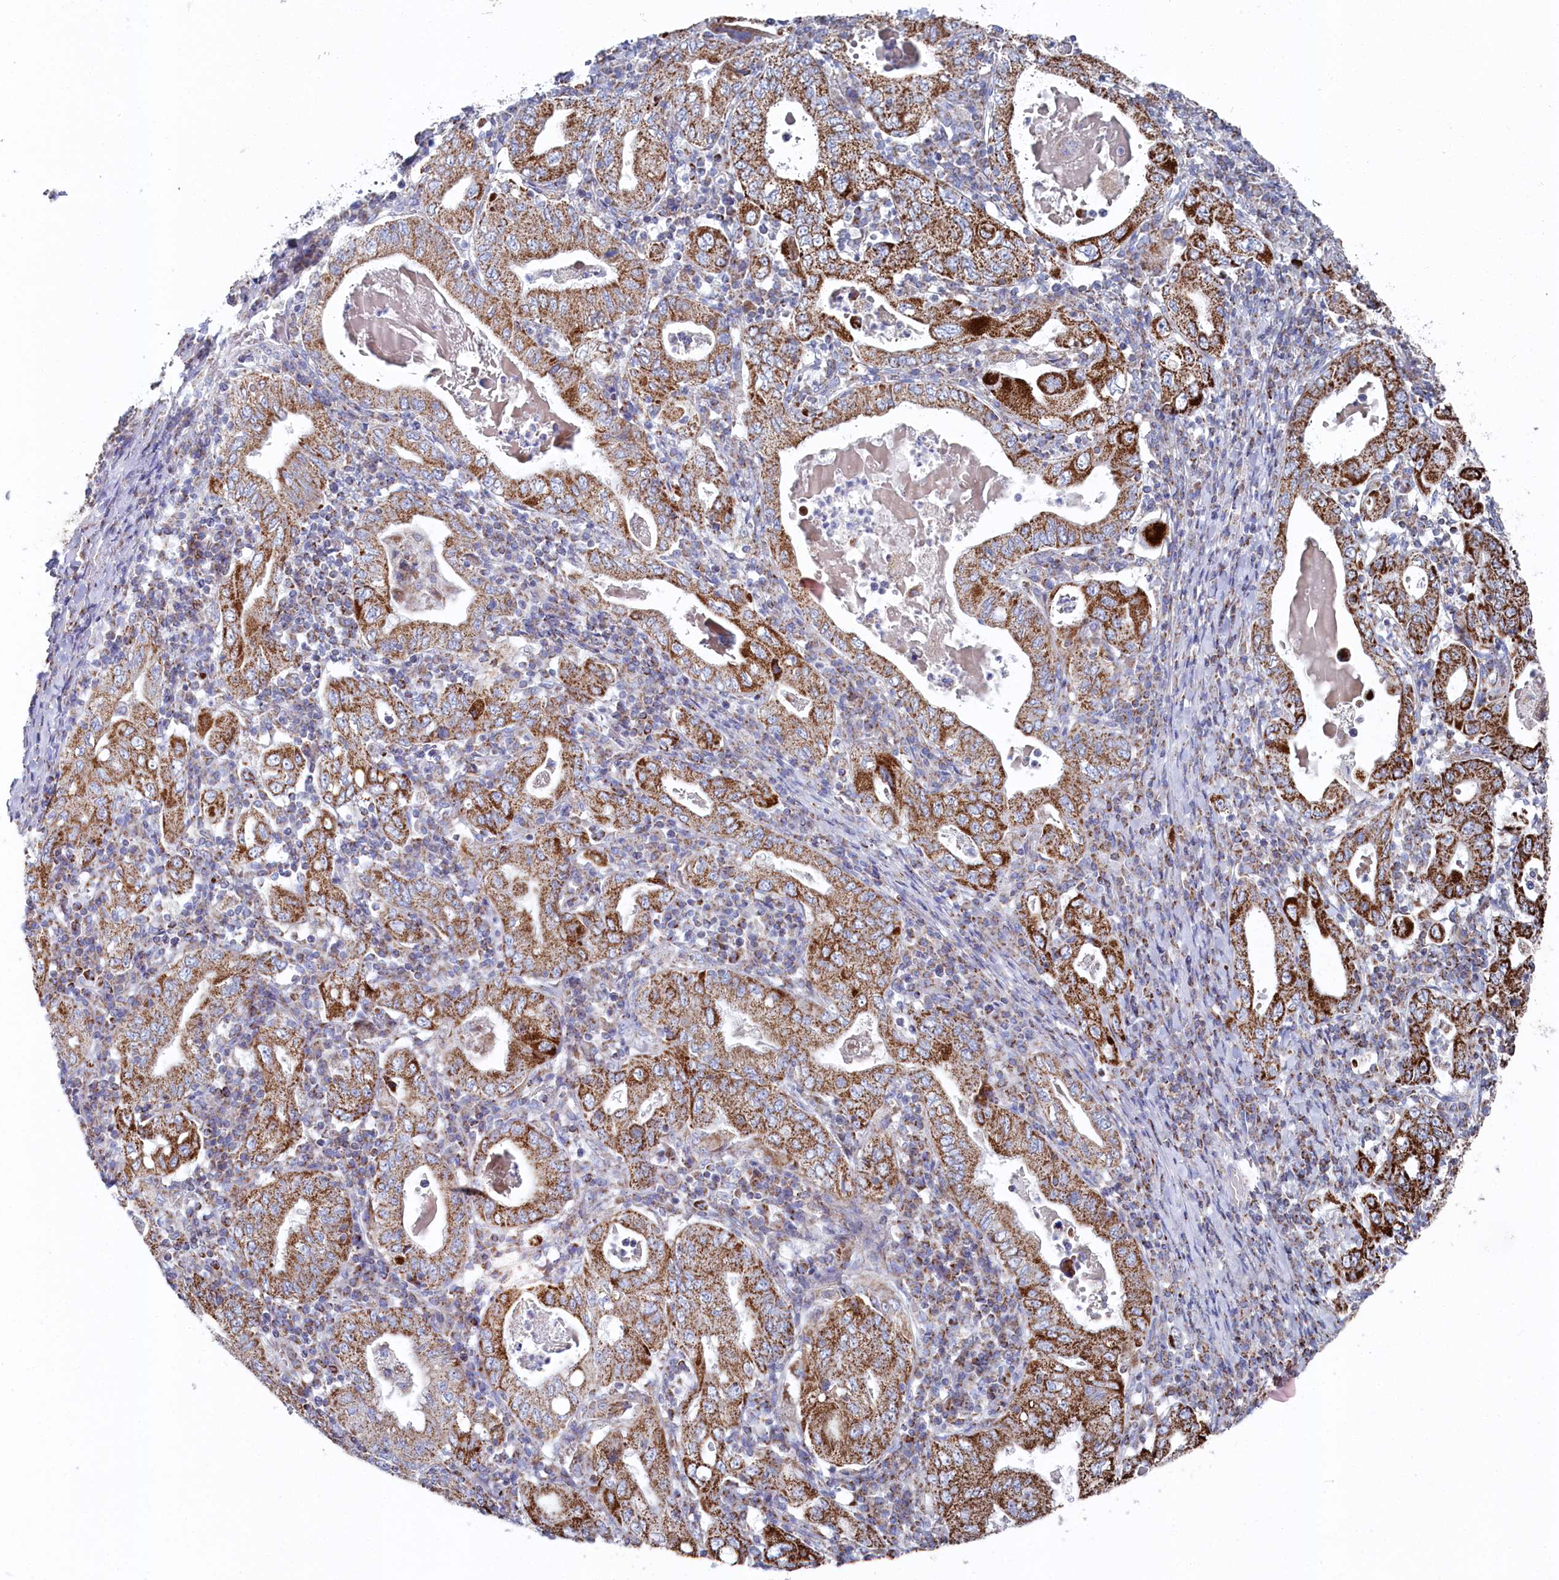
{"staining": {"intensity": "strong", "quantity": ">75%", "location": "cytoplasmic/membranous"}, "tissue": "stomach cancer", "cell_type": "Tumor cells", "image_type": "cancer", "snomed": [{"axis": "morphology", "description": "Normal tissue, NOS"}, {"axis": "morphology", "description": "Adenocarcinoma, NOS"}, {"axis": "topography", "description": "Esophagus"}, {"axis": "topography", "description": "Stomach, upper"}, {"axis": "topography", "description": "Peripheral nerve tissue"}], "caption": "An immunohistochemistry image of tumor tissue is shown. Protein staining in brown shows strong cytoplasmic/membranous positivity in stomach adenocarcinoma within tumor cells.", "gene": "GLS2", "patient": {"sex": "male", "age": 62}}